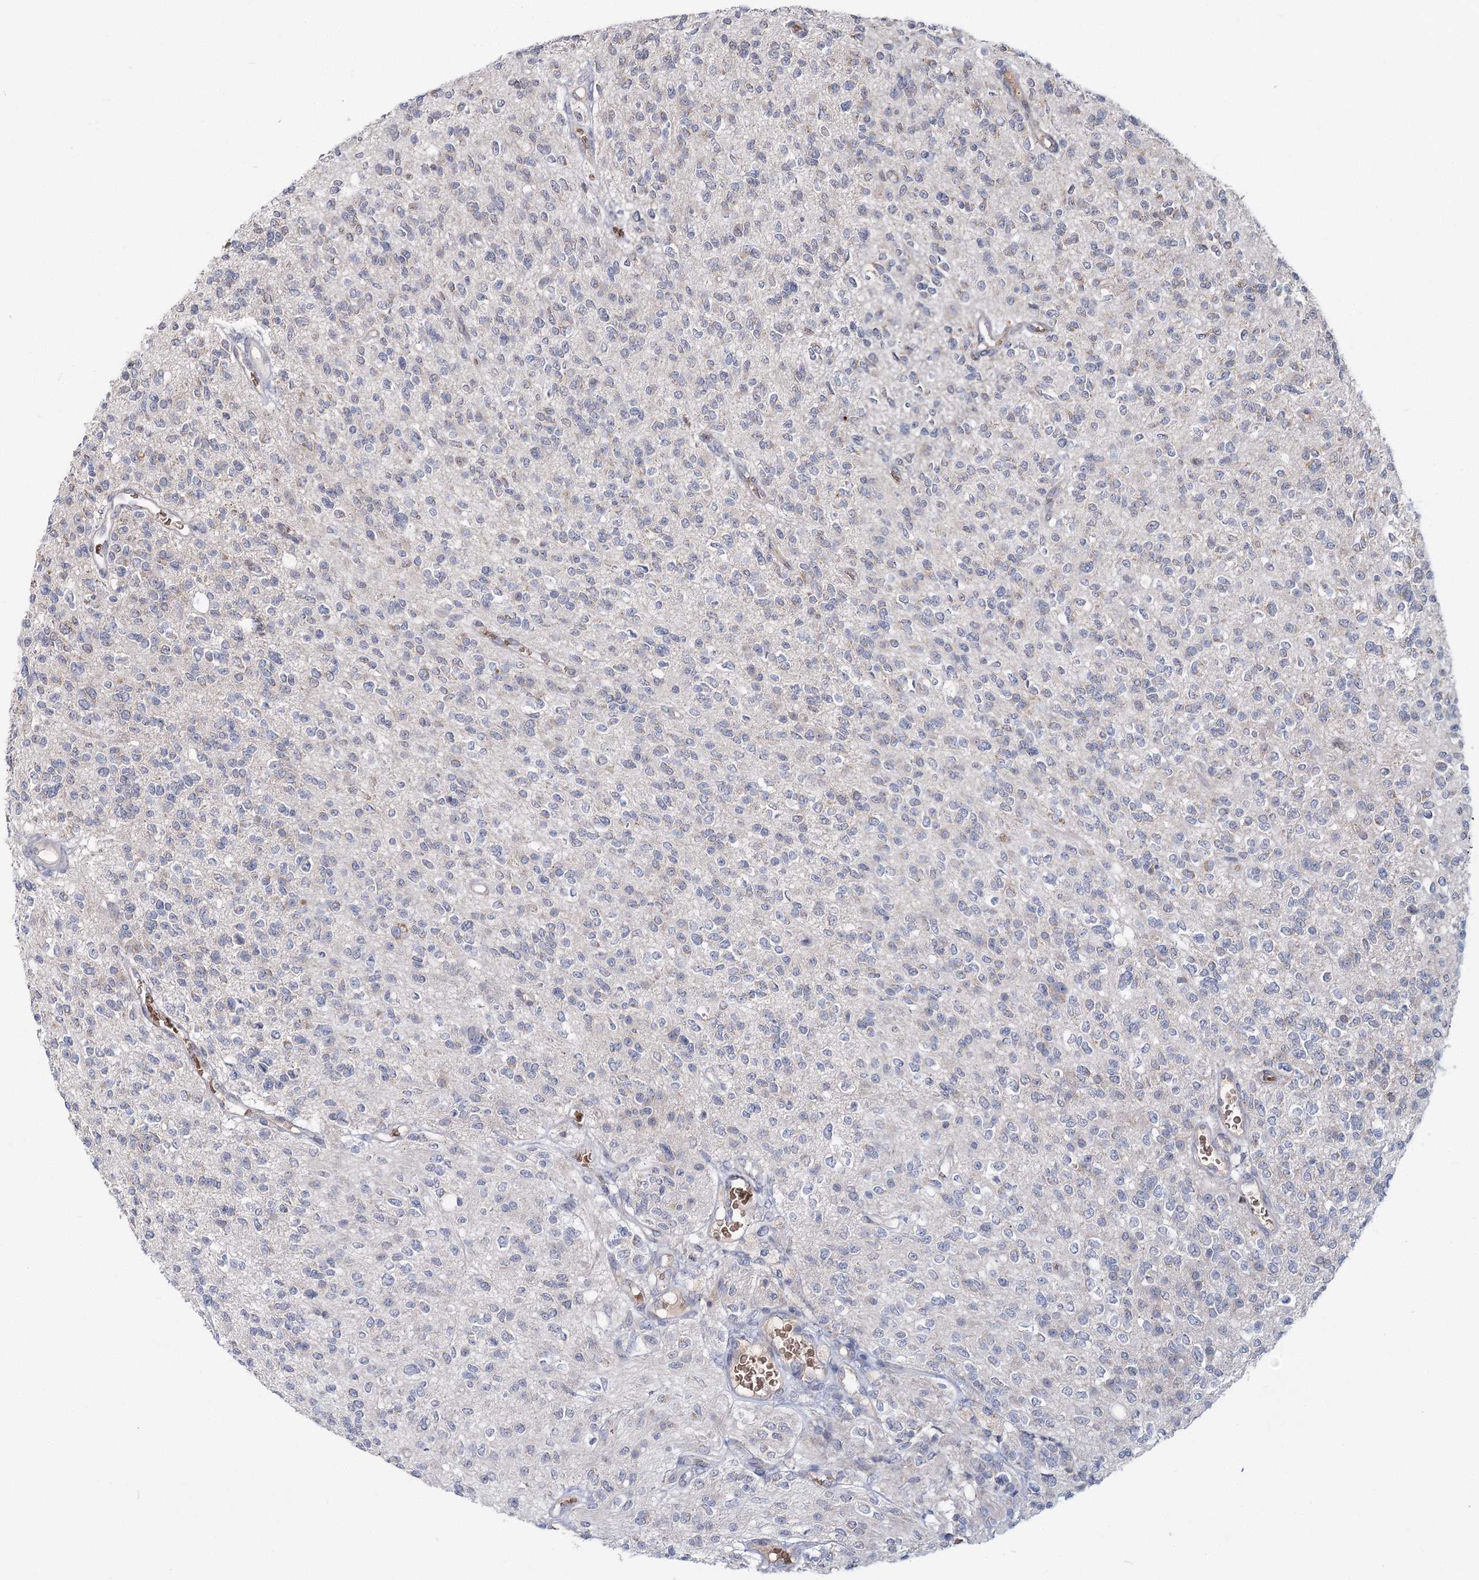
{"staining": {"intensity": "negative", "quantity": "none", "location": "none"}, "tissue": "glioma", "cell_type": "Tumor cells", "image_type": "cancer", "snomed": [{"axis": "morphology", "description": "Glioma, malignant, High grade"}, {"axis": "topography", "description": "Brain"}], "caption": "This is an immunohistochemistry (IHC) photomicrograph of malignant glioma (high-grade). There is no staining in tumor cells.", "gene": "NSMCE4A", "patient": {"sex": "male", "age": 34}}